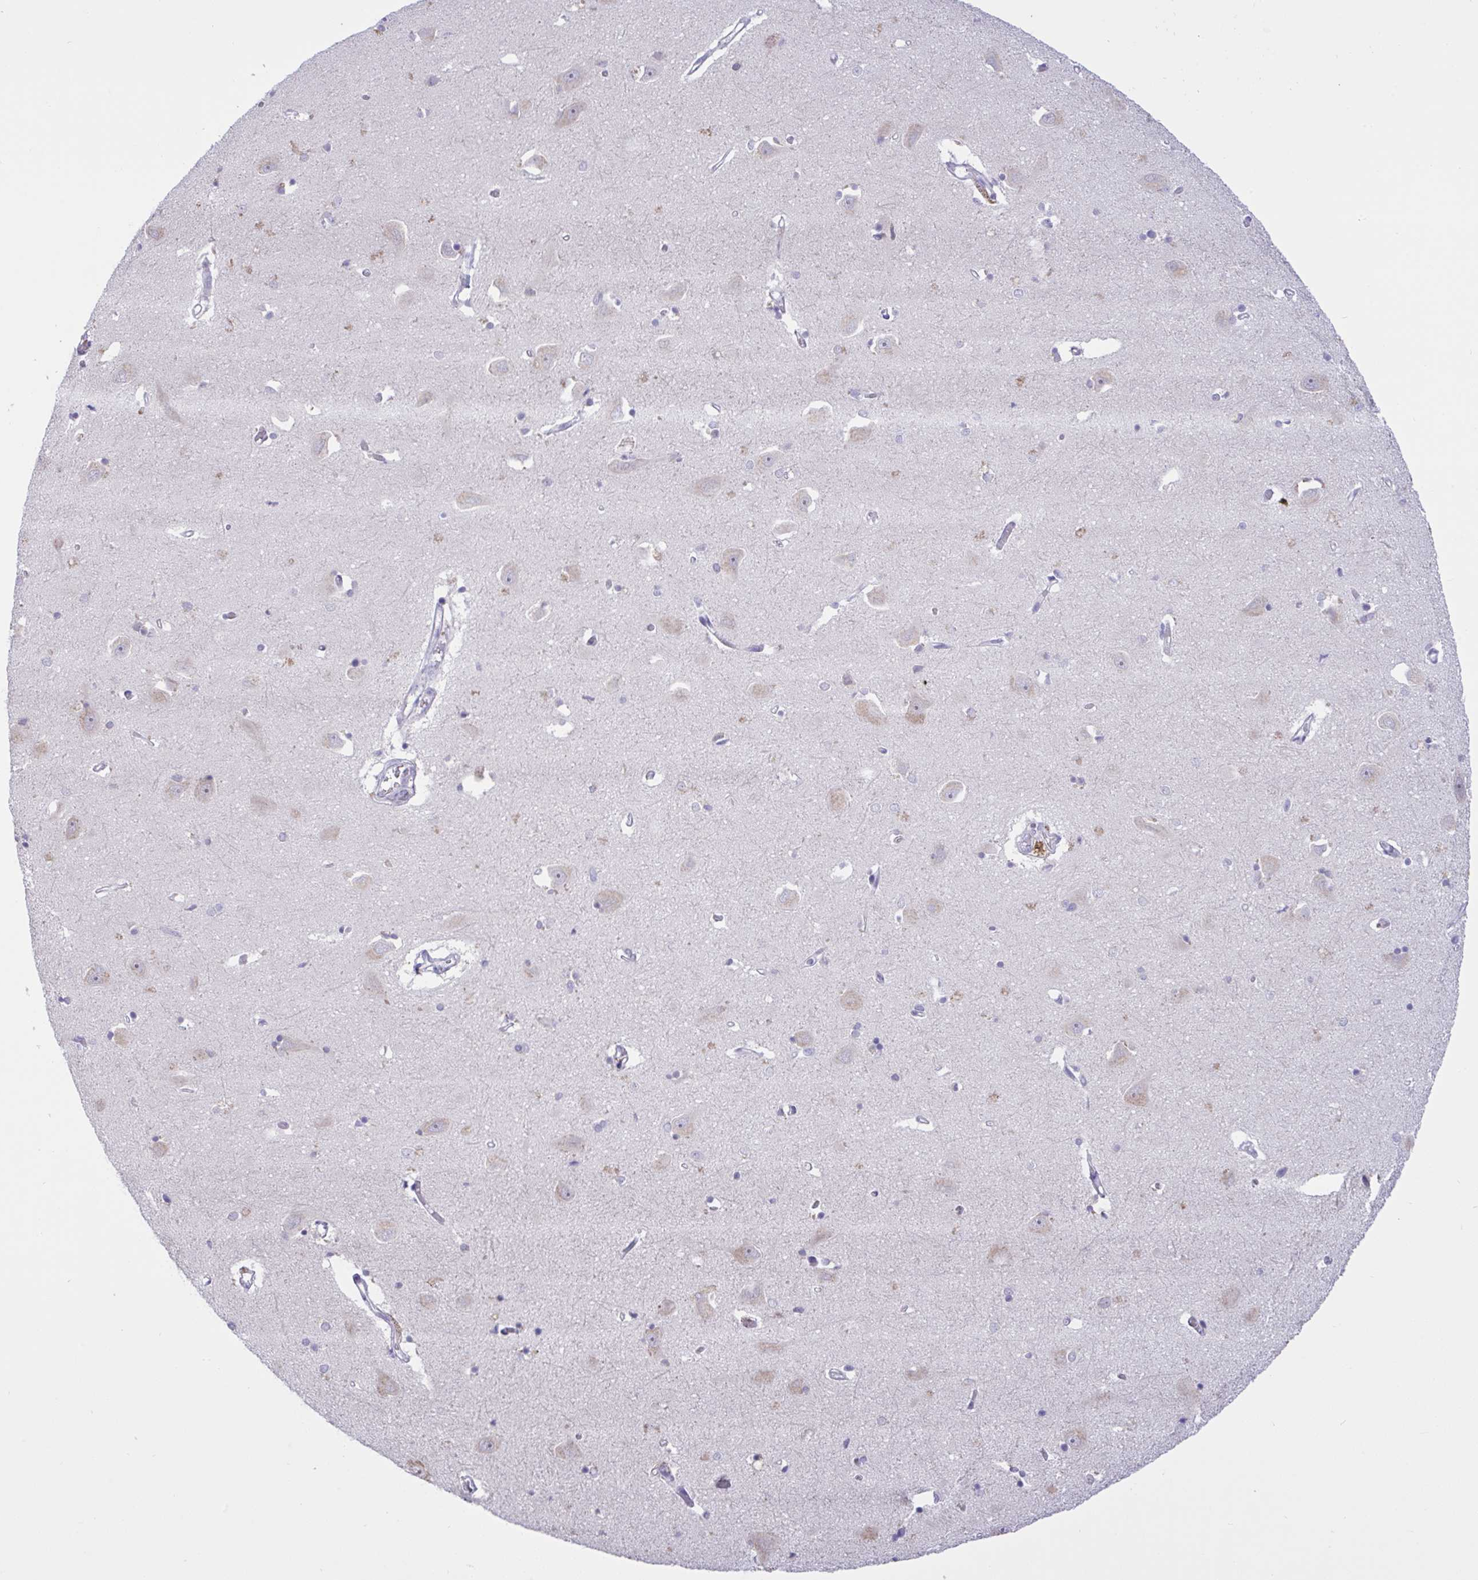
{"staining": {"intensity": "negative", "quantity": "none", "location": "none"}, "tissue": "caudate", "cell_type": "Glial cells", "image_type": "normal", "snomed": [{"axis": "morphology", "description": "Normal tissue, NOS"}, {"axis": "topography", "description": "Lateral ventricle wall"}, {"axis": "topography", "description": "Hippocampus"}], "caption": "High power microscopy histopathology image of an immunohistochemistry (IHC) image of unremarkable caudate, revealing no significant expression in glial cells. (DAB (3,3'-diaminobenzidine) immunohistochemistry, high magnification).", "gene": "TMEM41A", "patient": {"sex": "female", "age": 63}}